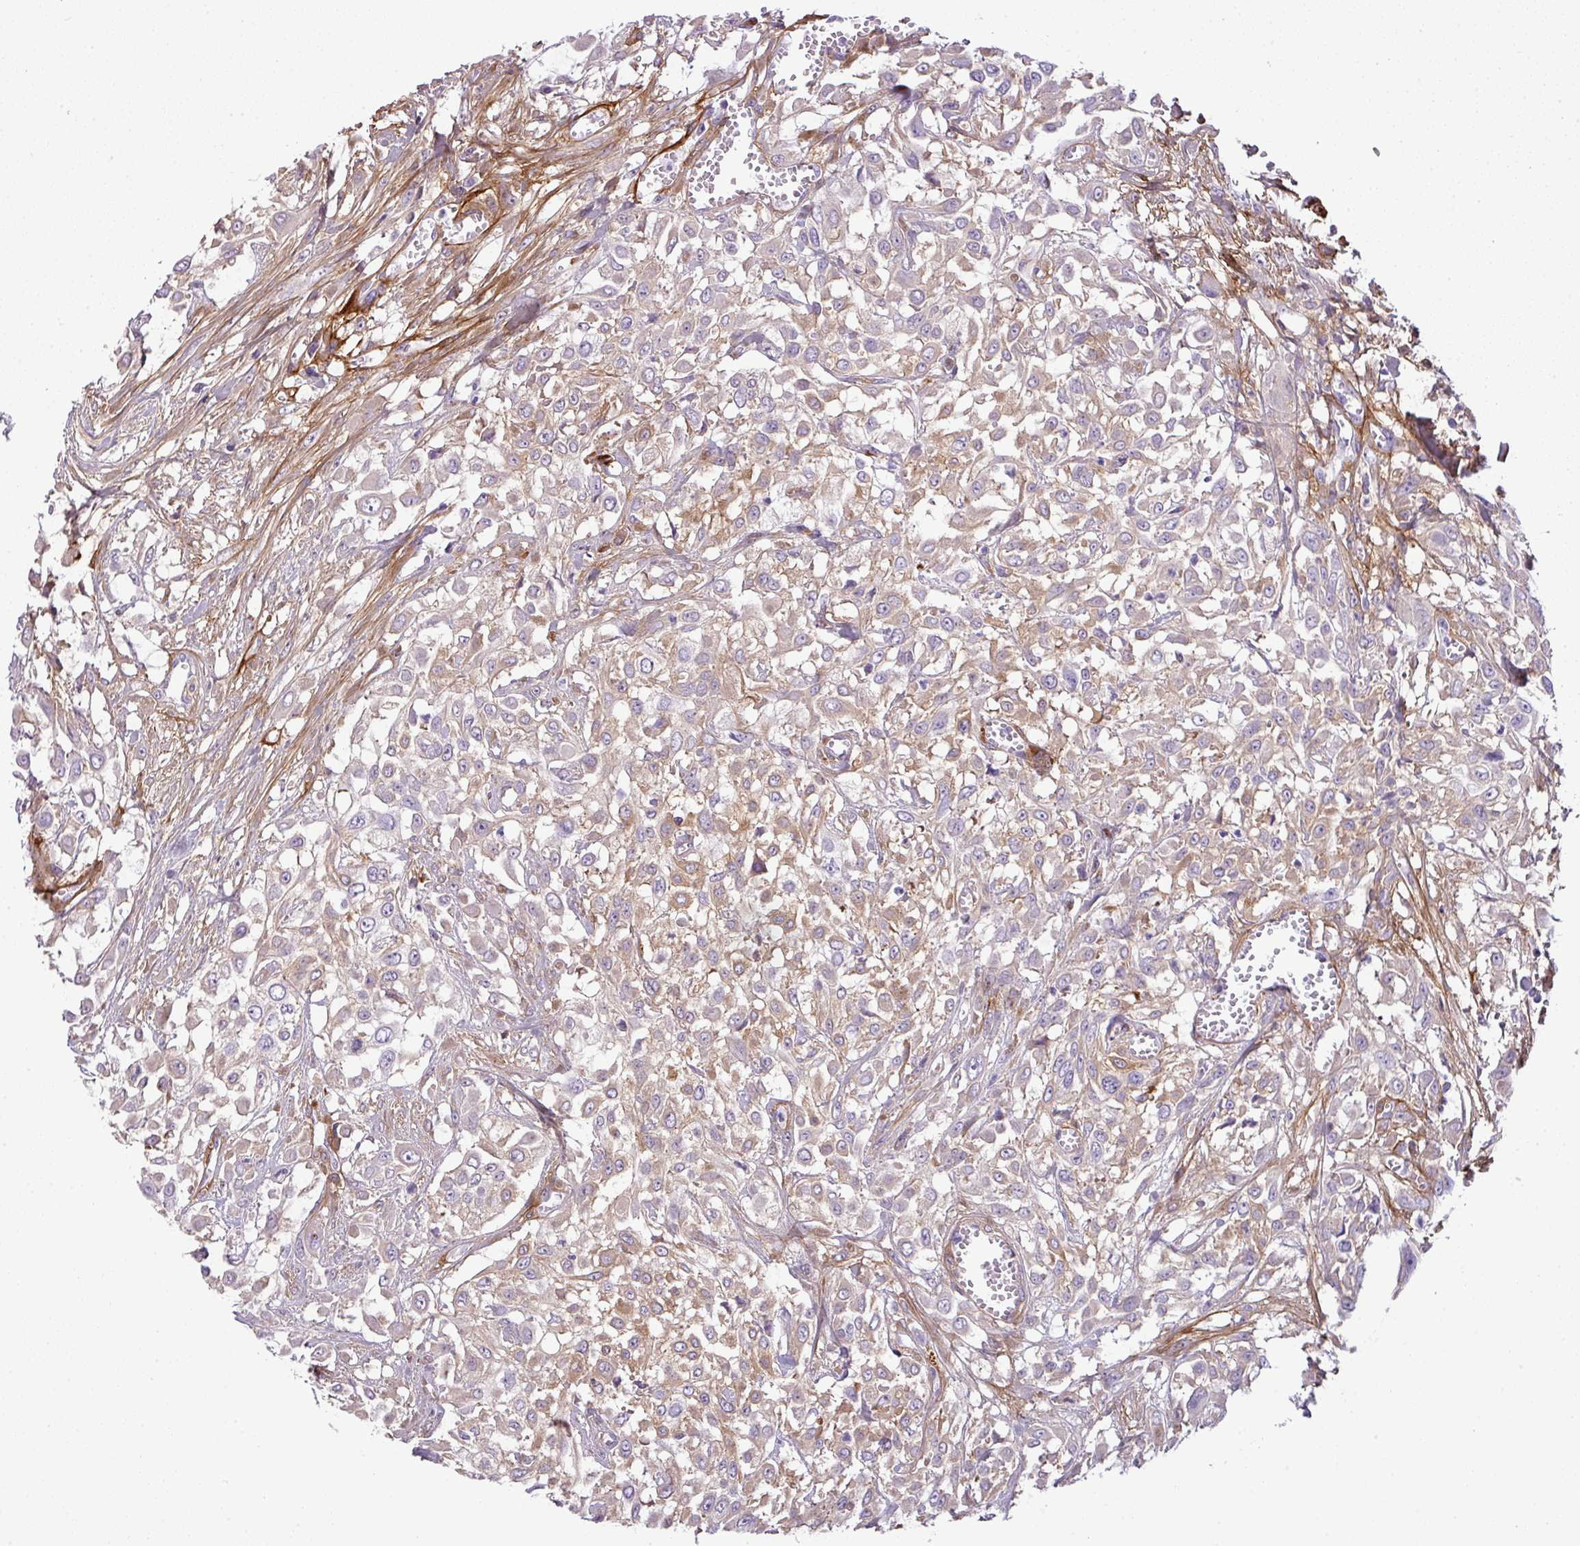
{"staining": {"intensity": "weak", "quantity": "25%-75%", "location": "cytoplasmic/membranous"}, "tissue": "urothelial cancer", "cell_type": "Tumor cells", "image_type": "cancer", "snomed": [{"axis": "morphology", "description": "Urothelial carcinoma, High grade"}, {"axis": "topography", "description": "Urinary bladder"}], "caption": "DAB immunohistochemical staining of urothelial cancer demonstrates weak cytoplasmic/membranous protein expression in about 25%-75% of tumor cells. (Brightfield microscopy of DAB IHC at high magnification).", "gene": "PARD6G", "patient": {"sex": "male", "age": 57}}